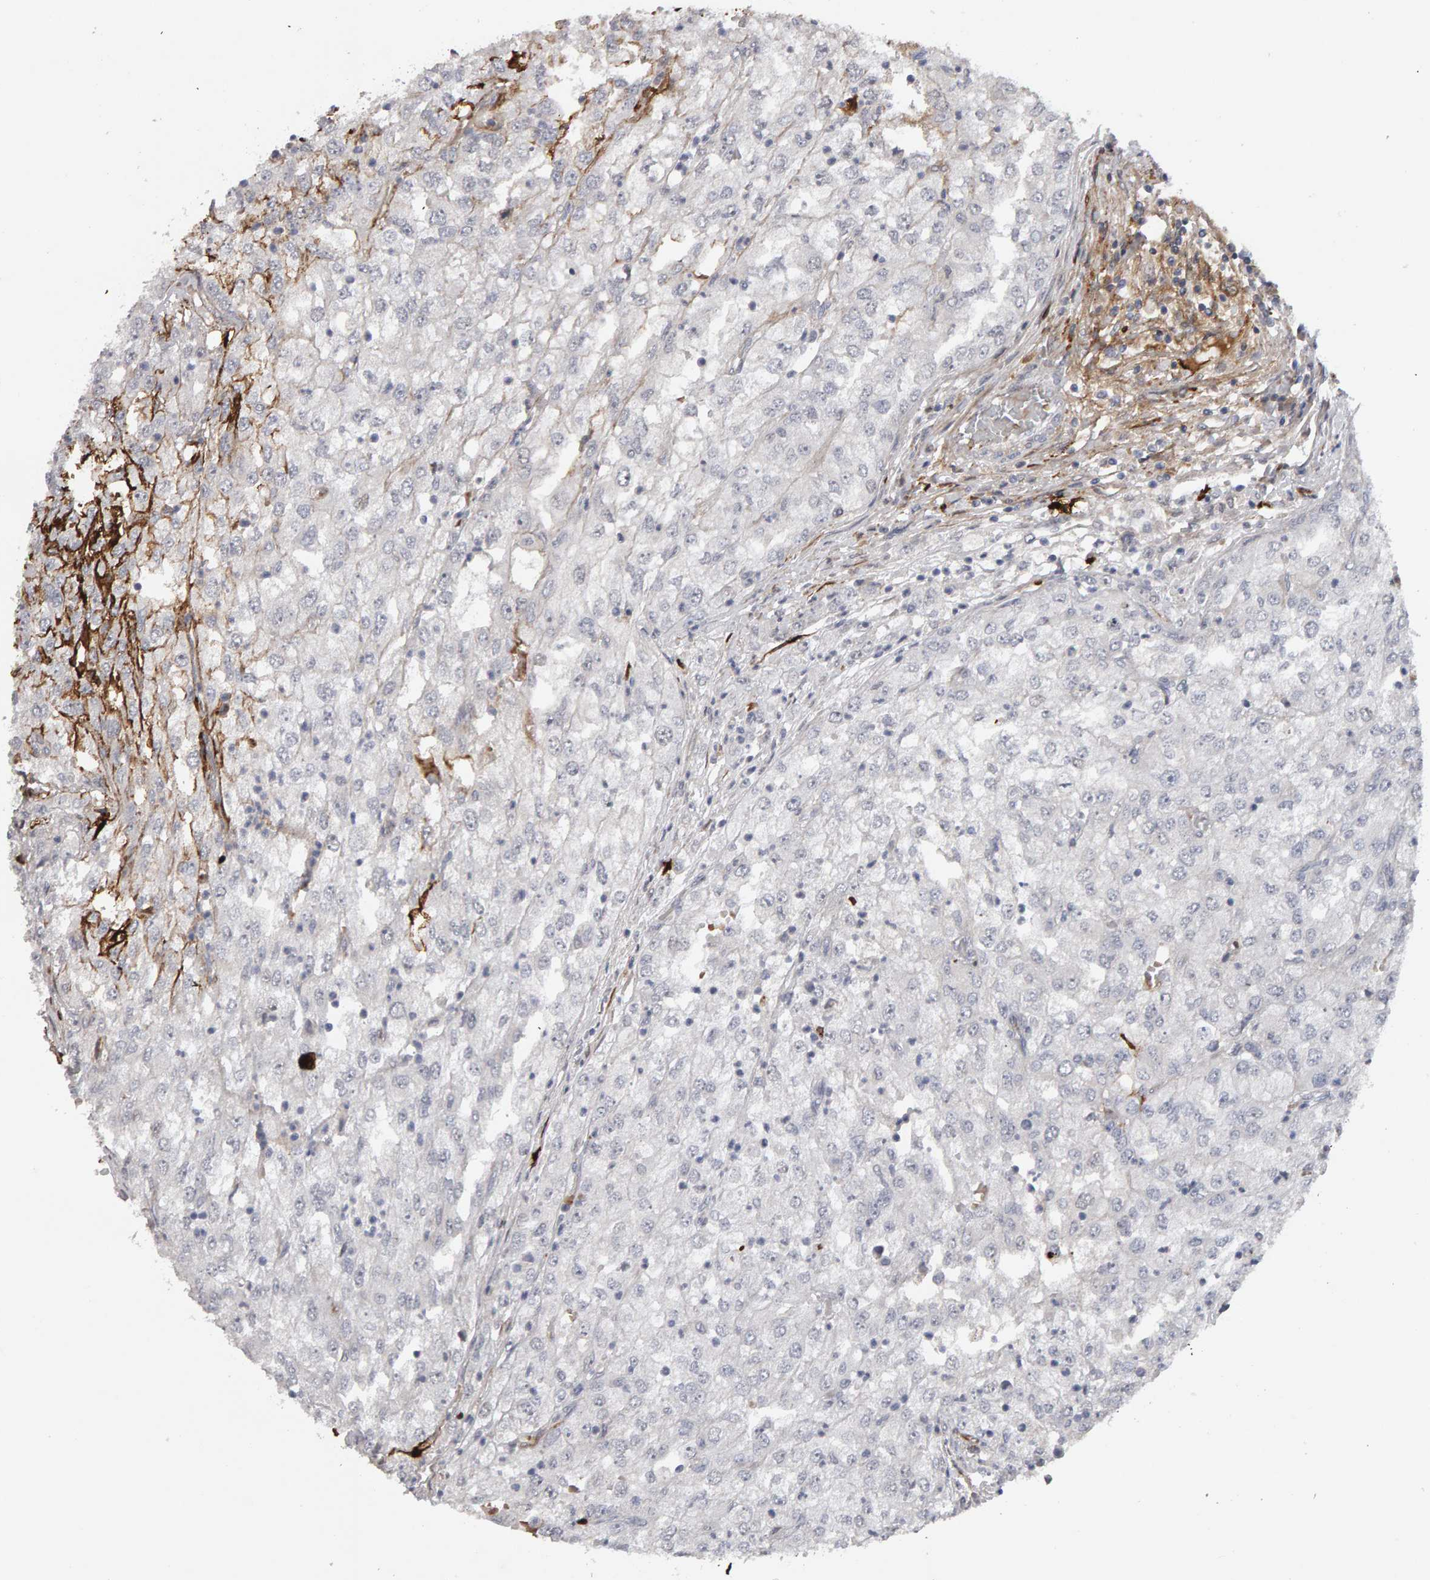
{"staining": {"intensity": "negative", "quantity": "none", "location": "none"}, "tissue": "renal cancer", "cell_type": "Tumor cells", "image_type": "cancer", "snomed": [{"axis": "morphology", "description": "Adenocarcinoma, NOS"}, {"axis": "topography", "description": "Kidney"}], "caption": "Tumor cells are negative for brown protein staining in adenocarcinoma (renal). (Stains: DAB (3,3'-diaminobenzidine) immunohistochemistry (IHC) with hematoxylin counter stain, Microscopy: brightfield microscopy at high magnification).", "gene": "IPO8", "patient": {"sex": "female", "age": 54}}